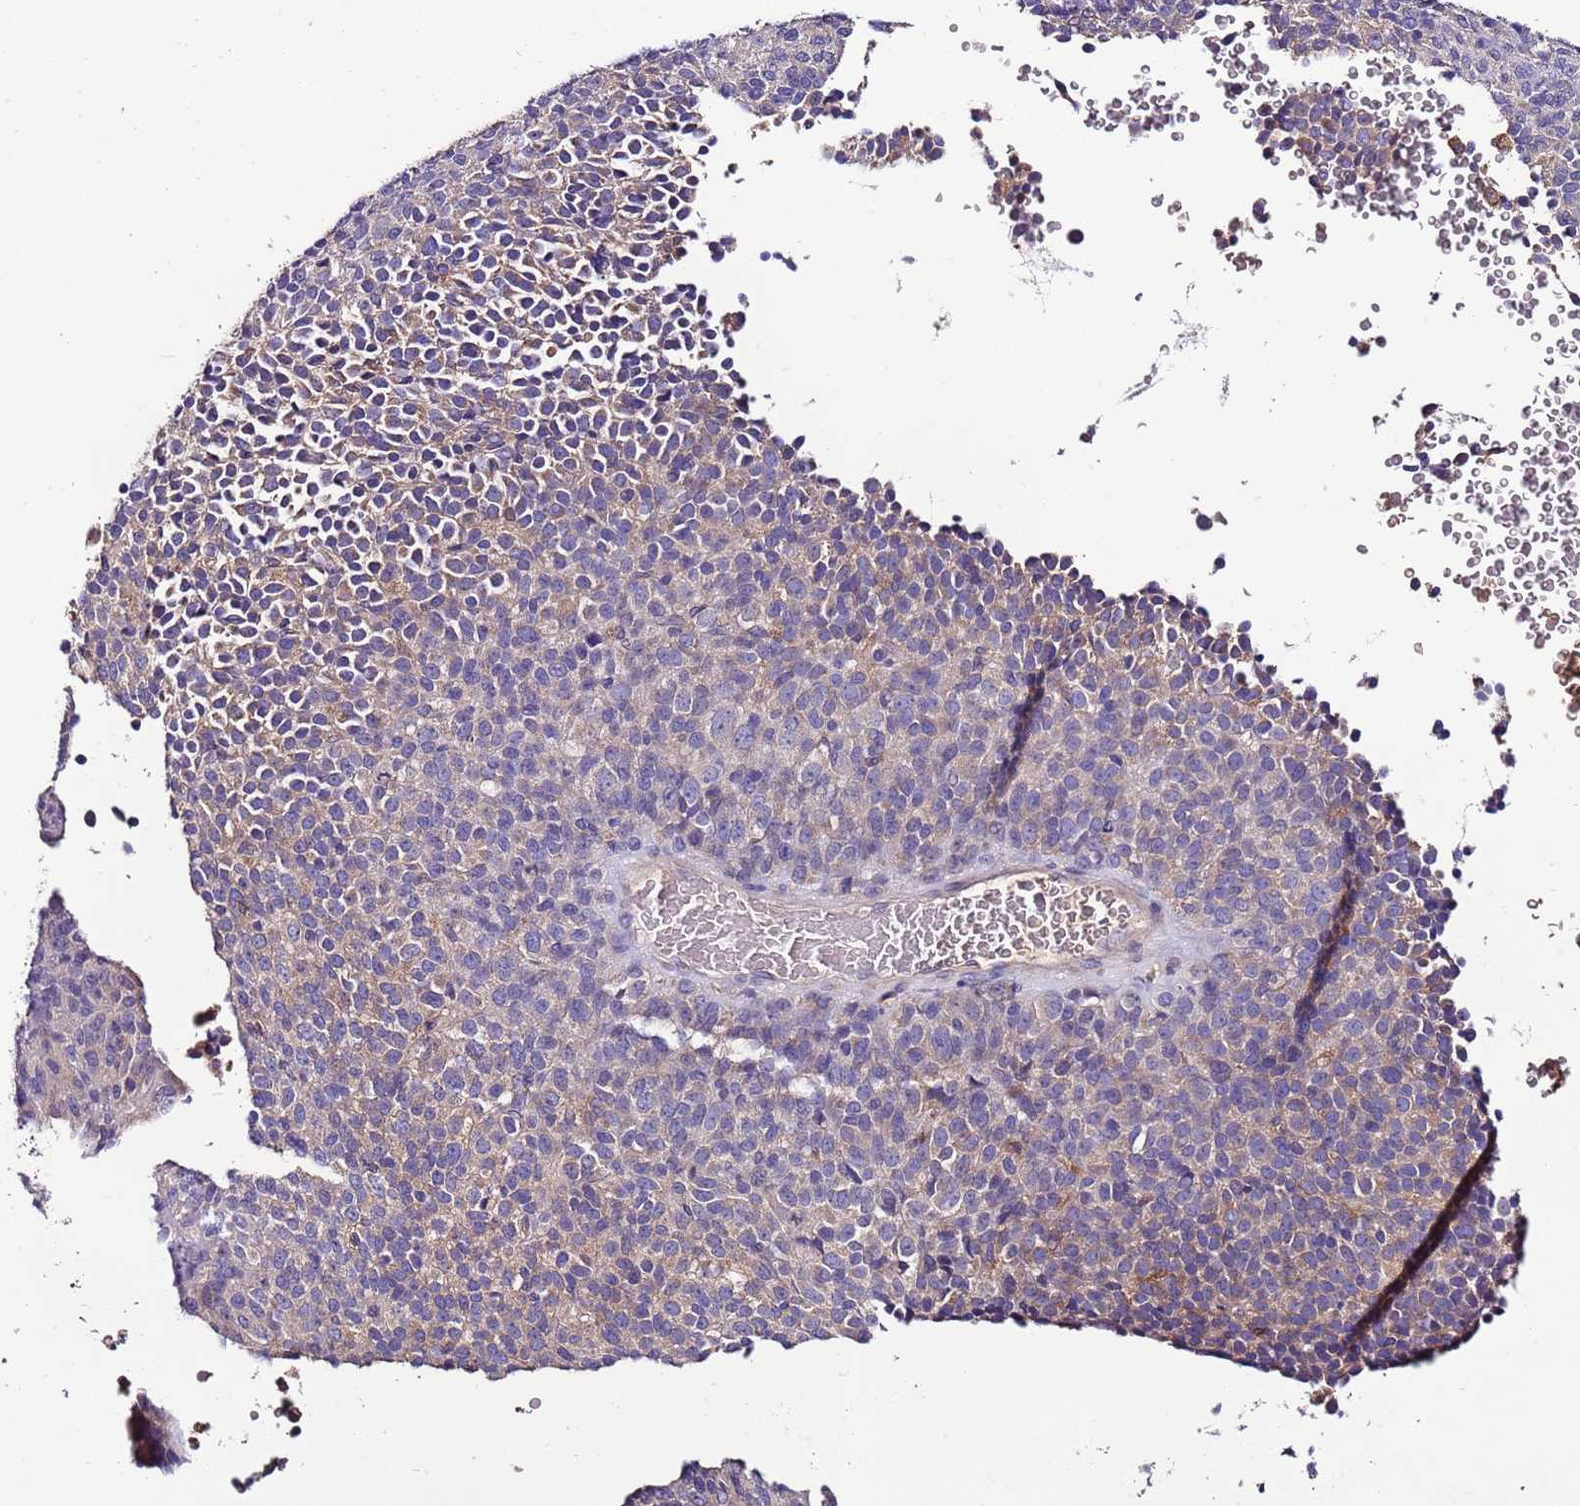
{"staining": {"intensity": "negative", "quantity": "none", "location": "none"}, "tissue": "melanoma", "cell_type": "Tumor cells", "image_type": "cancer", "snomed": [{"axis": "morphology", "description": "Malignant melanoma, Metastatic site"}, {"axis": "topography", "description": "Brain"}], "caption": "Protein analysis of malignant melanoma (metastatic site) demonstrates no significant expression in tumor cells.", "gene": "IGIP", "patient": {"sex": "female", "age": 56}}